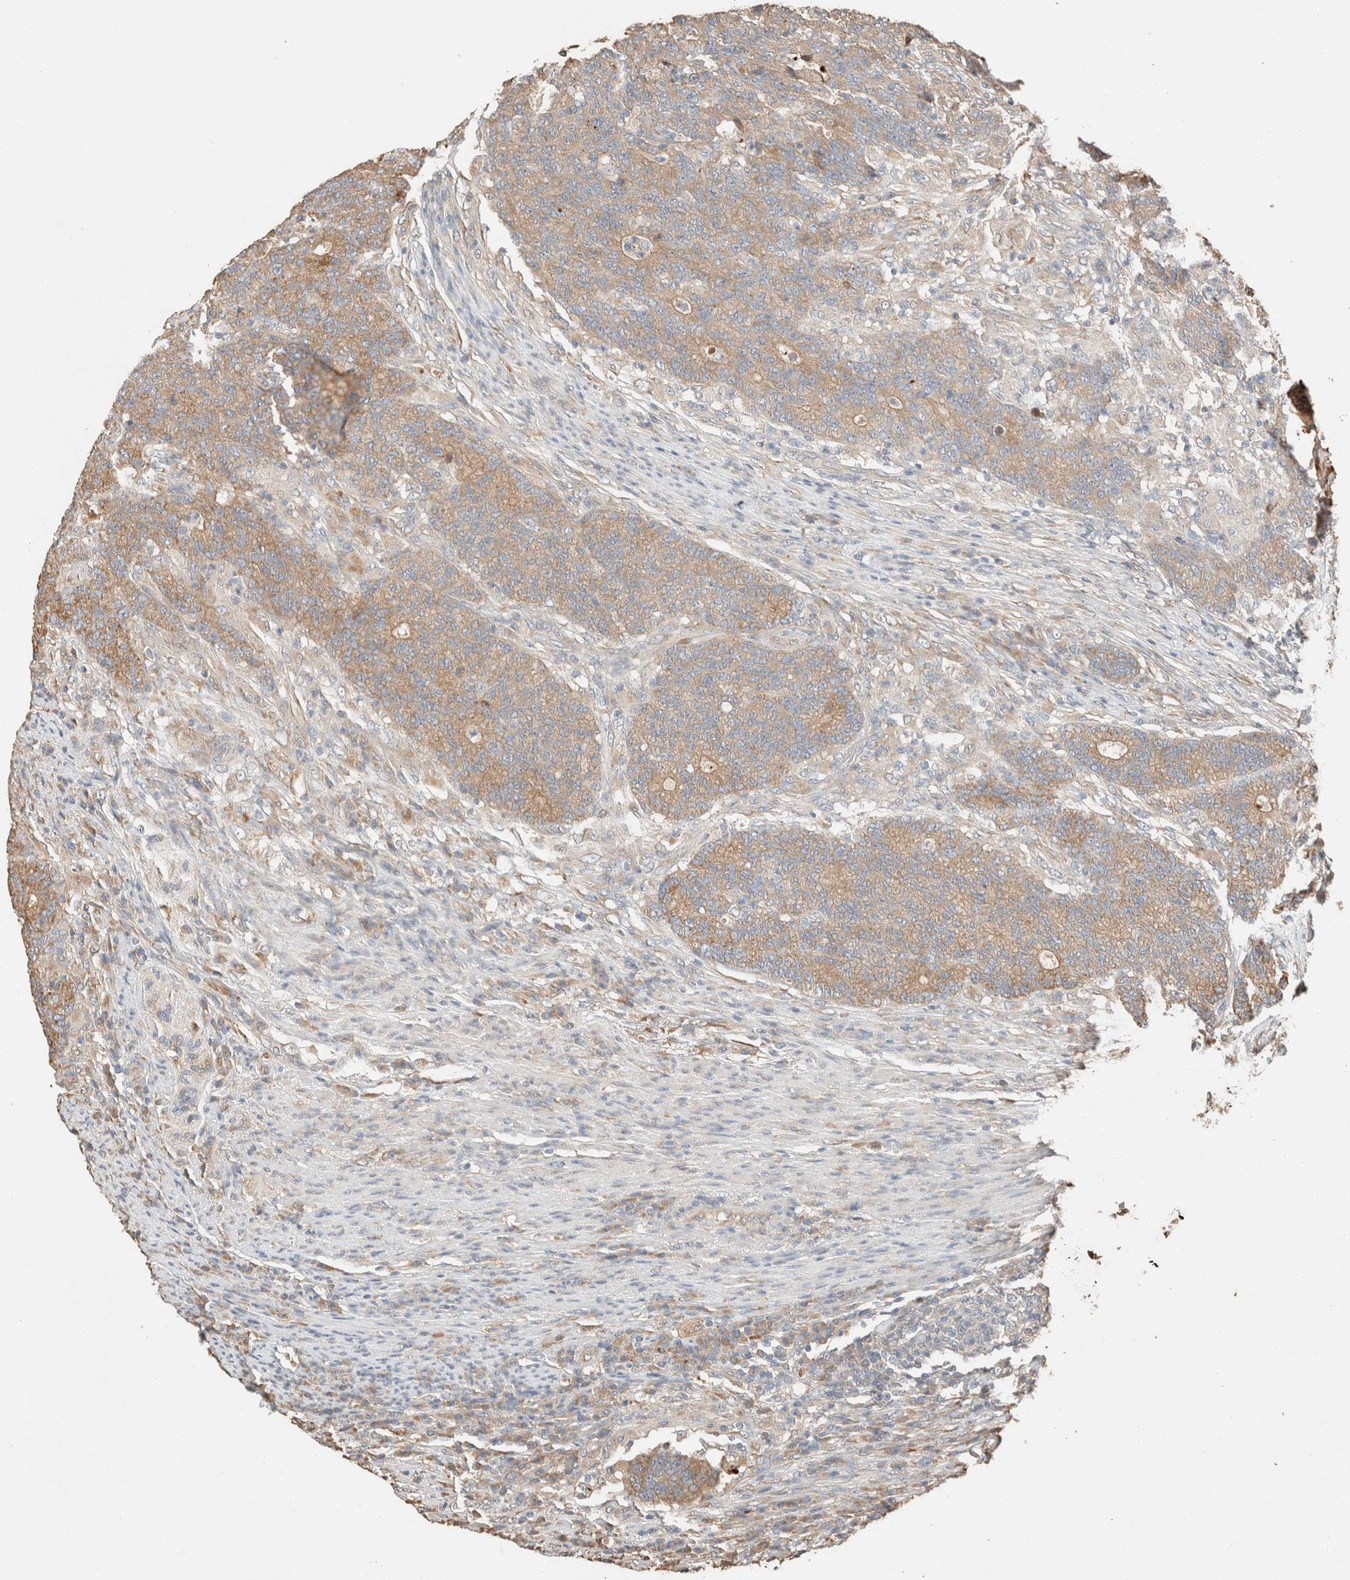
{"staining": {"intensity": "moderate", "quantity": ">75%", "location": "cytoplasmic/membranous"}, "tissue": "colorectal cancer", "cell_type": "Tumor cells", "image_type": "cancer", "snomed": [{"axis": "morphology", "description": "Normal tissue, NOS"}, {"axis": "morphology", "description": "Adenocarcinoma, NOS"}, {"axis": "topography", "description": "Colon"}], "caption": "Human colorectal cancer stained for a protein (brown) reveals moderate cytoplasmic/membranous positive expression in approximately >75% of tumor cells.", "gene": "TUBD1", "patient": {"sex": "female", "age": 75}}